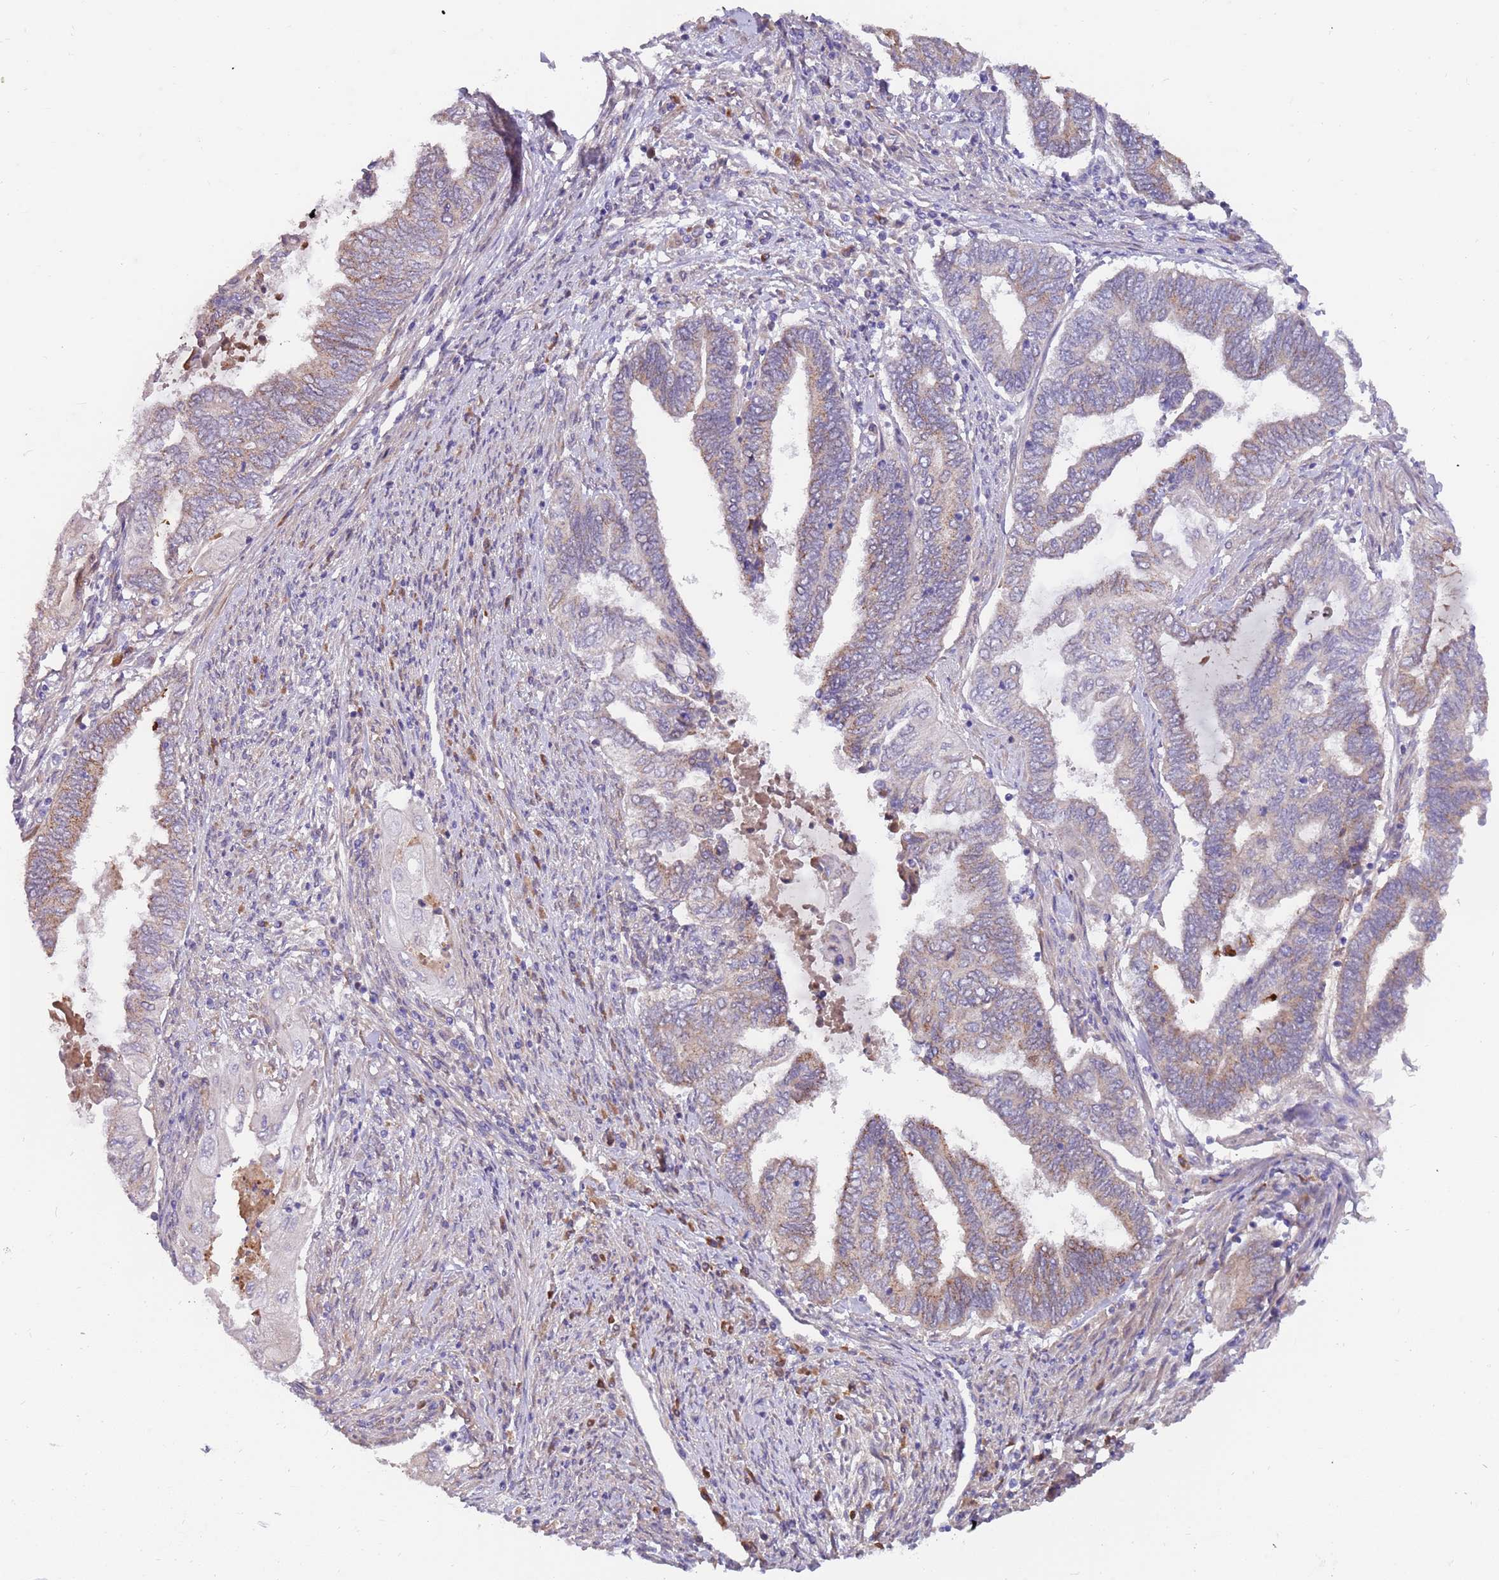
{"staining": {"intensity": "weak", "quantity": "25%-75%", "location": "cytoplasmic/membranous"}, "tissue": "endometrial cancer", "cell_type": "Tumor cells", "image_type": "cancer", "snomed": [{"axis": "morphology", "description": "Adenocarcinoma, NOS"}, {"axis": "topography", "description": "Uterus"}, {"axis": "topography", "description": "Endometrium"}], "caption": "Brown immunohistochemical staining in human endometrial adenocarcinoma shows weak cytoplasmic/membranous expression in approximately 25%-75% of tumor cells.", "gene": "ZNF746", "patient": {"sex": "female", "age": 70}}